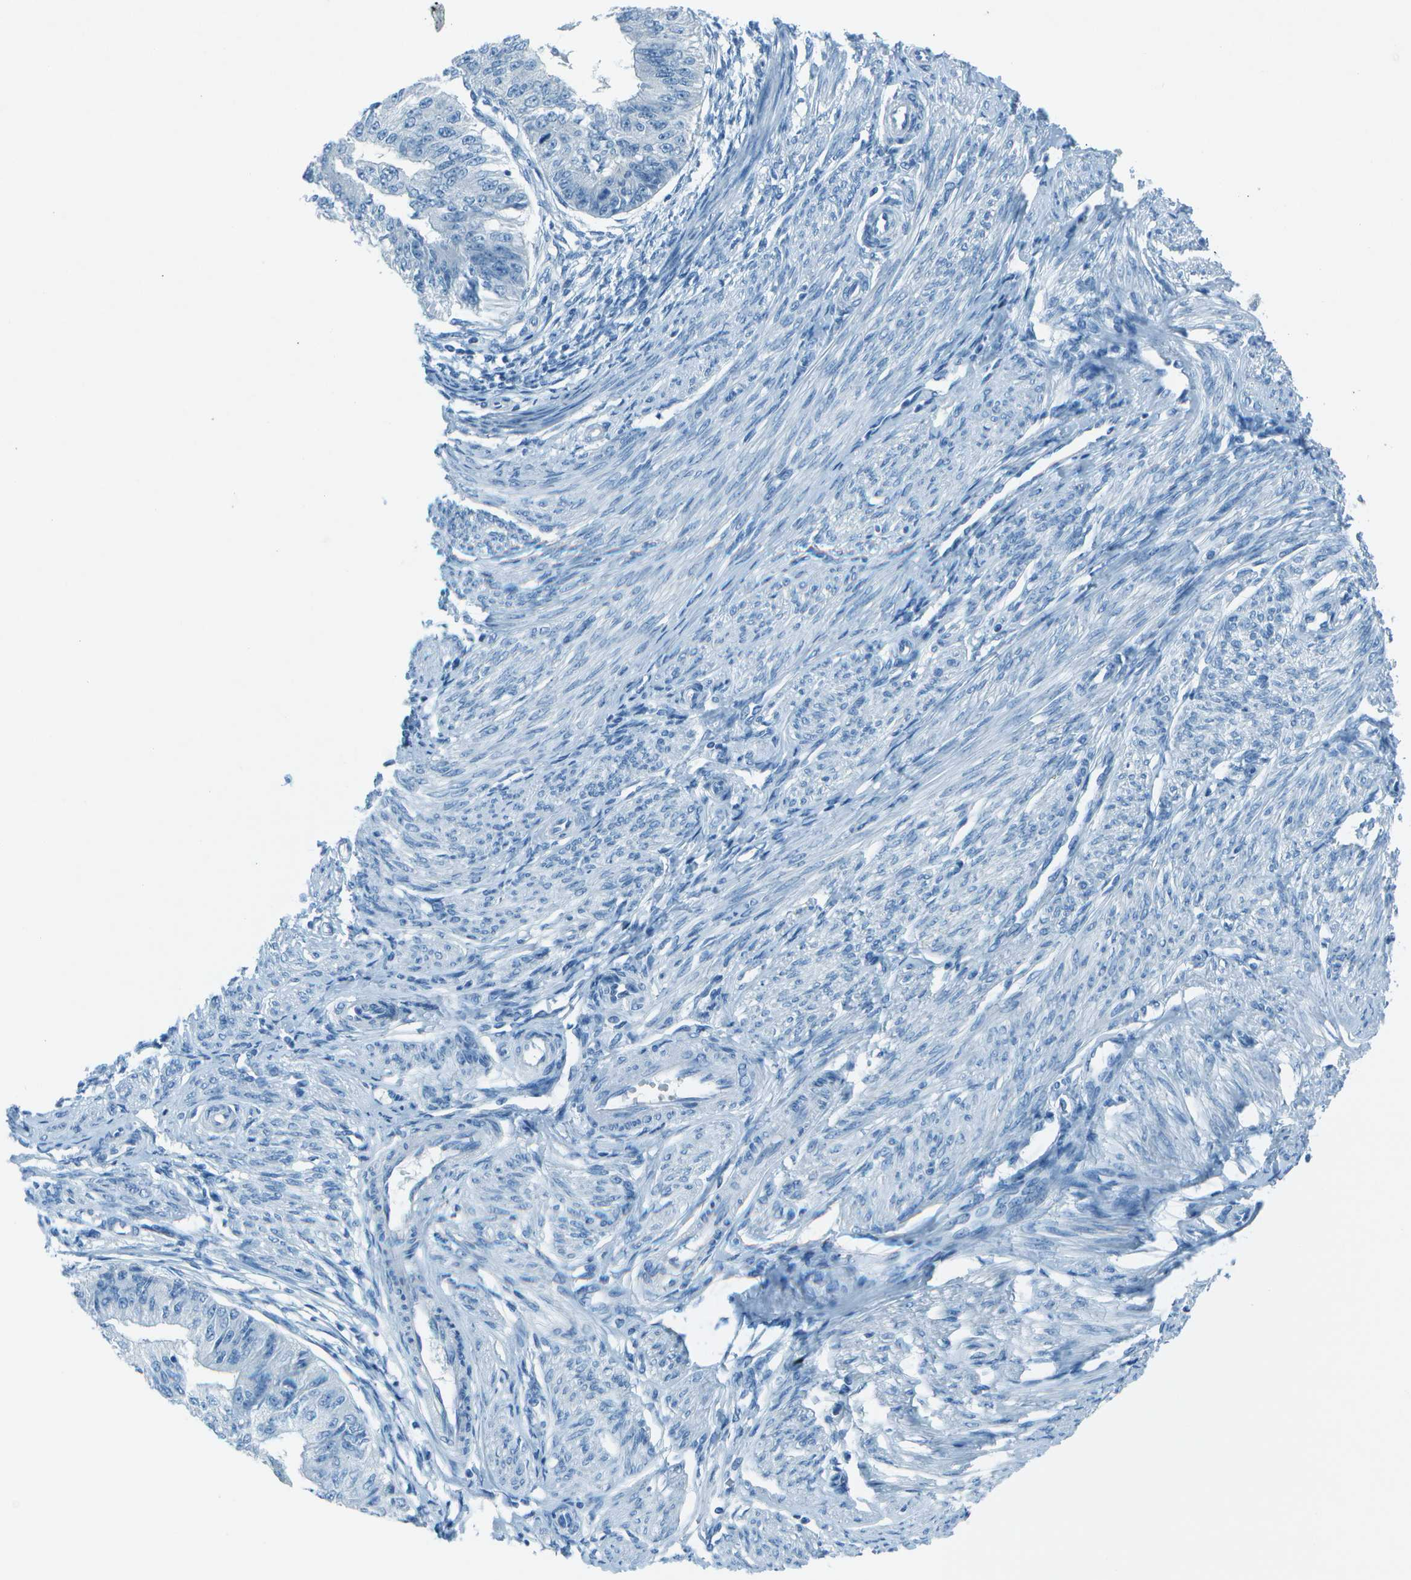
{"staining": {"intensity": "negative", "quantity": "none", "location": "none"}, "tissue": "endometrial cancer", "cell_type": "Tumor cells", "image_type": "cancer", "snomed": [{"axis": "morphology", "description": "Adenocarcinoma, NOS"}, {"axis": "topography", "description": "Endometrium"}], "caption": "Immunohistochemistry (IHC) image of endometrial adenocarcinoma stained for a protein (brown), which exhibits no expression in tumor cells.", "gene": "FGF1", "patient": {"sex": "female", "age": 32}}